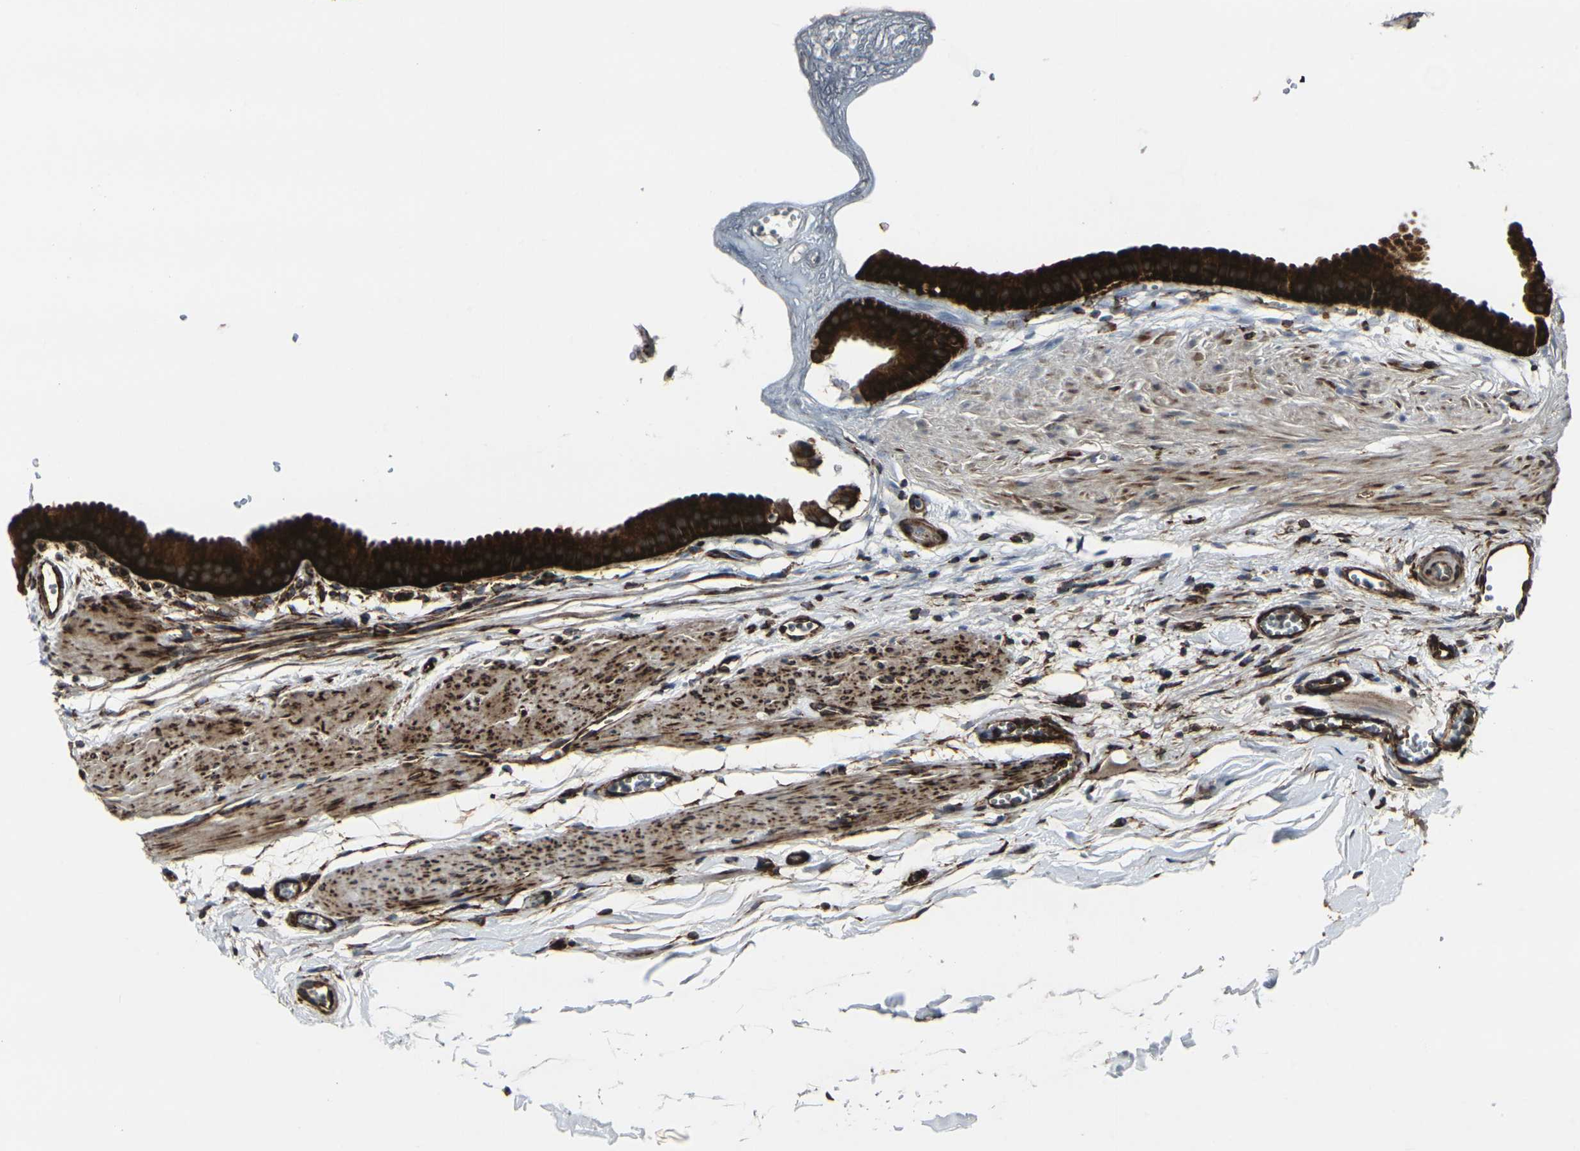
{"staining": {"intensity": "strong", "quantity": ">75%", "location": "cytoplasmic/membranous"}, "tissue": "gallbladder", "cell_type": "Glandular cells", "image_type": "normal", "snomed": [{"axis": "morphology", "description": "Normal tissue, NOS"}, {"axis": "topography", "description": "Gallbladder"}], "caption": "This histopathology image displays IHC staining of unremarkable human gallbladder, with high strong cytoplasmic/membranous expression in approximately >75% of glandular cells.", "gene": "MARCHF2", "patient": {"sex": "female", "age": 64}}